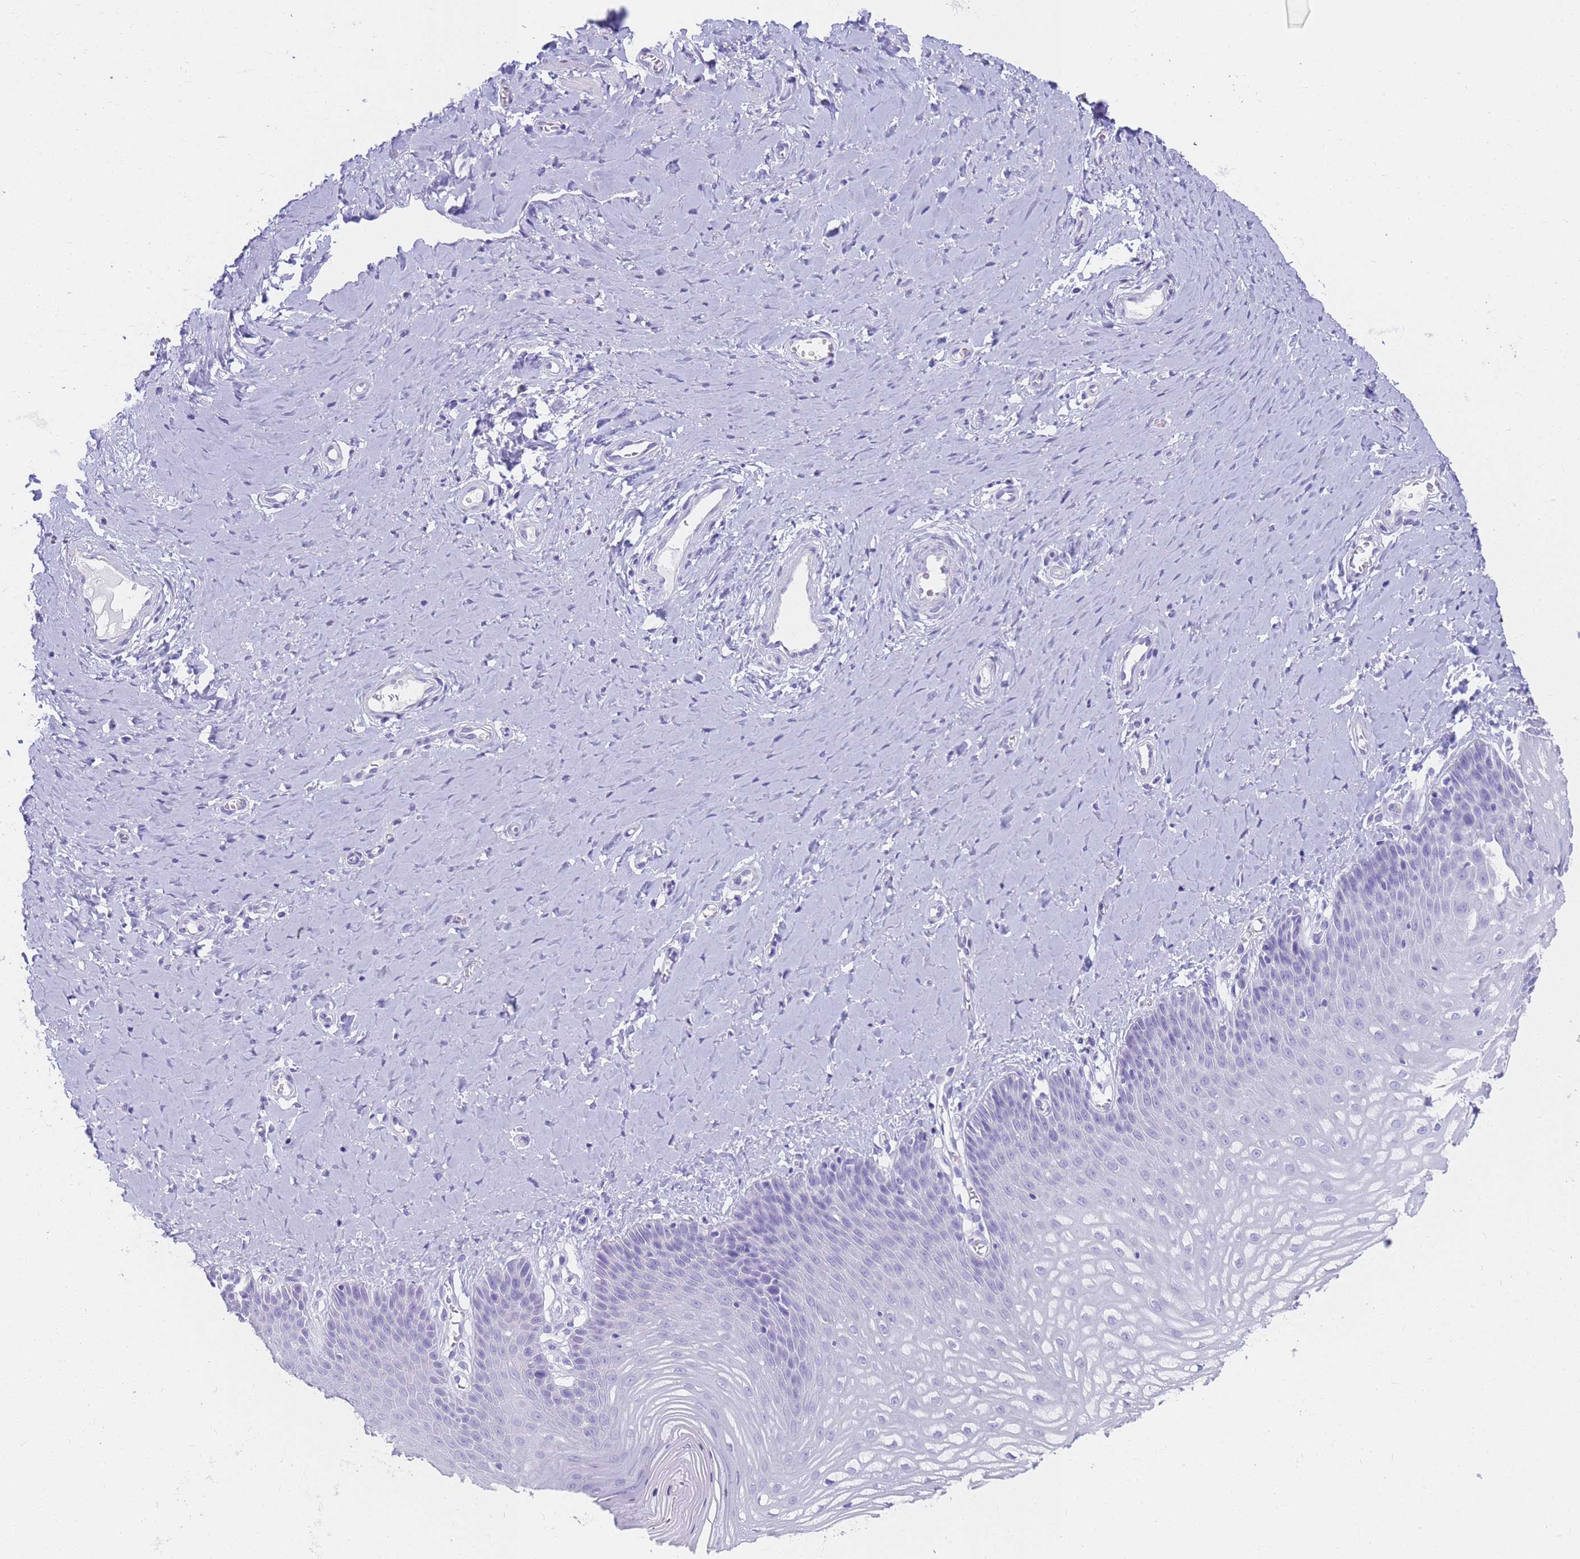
{"staining": {"intensity": "negative", "quantity": "none", "location": "none"}, "tissue": "vagina", "cell_type": "Squamous epithelial cells", "image_type": "normal", "snomed": [{"axis": "morphology", "description": "Normal tissue, NOS"}, {"axis": "topography", "description": "Vagina"}], "caption": "This histopathology image is of normal vagina stained with IHC to label a protein in brown with the nuclei are counter-stained blue. There is no expression in squamous epithelial cells. Brightfield microscopy of immunohistochemistry (IHC) stained with DAB (brown) and hematoxylin (blue), captured at high magnification.", "gene": "RNASE2", "patient": {"sex": "female", "age": 65}}